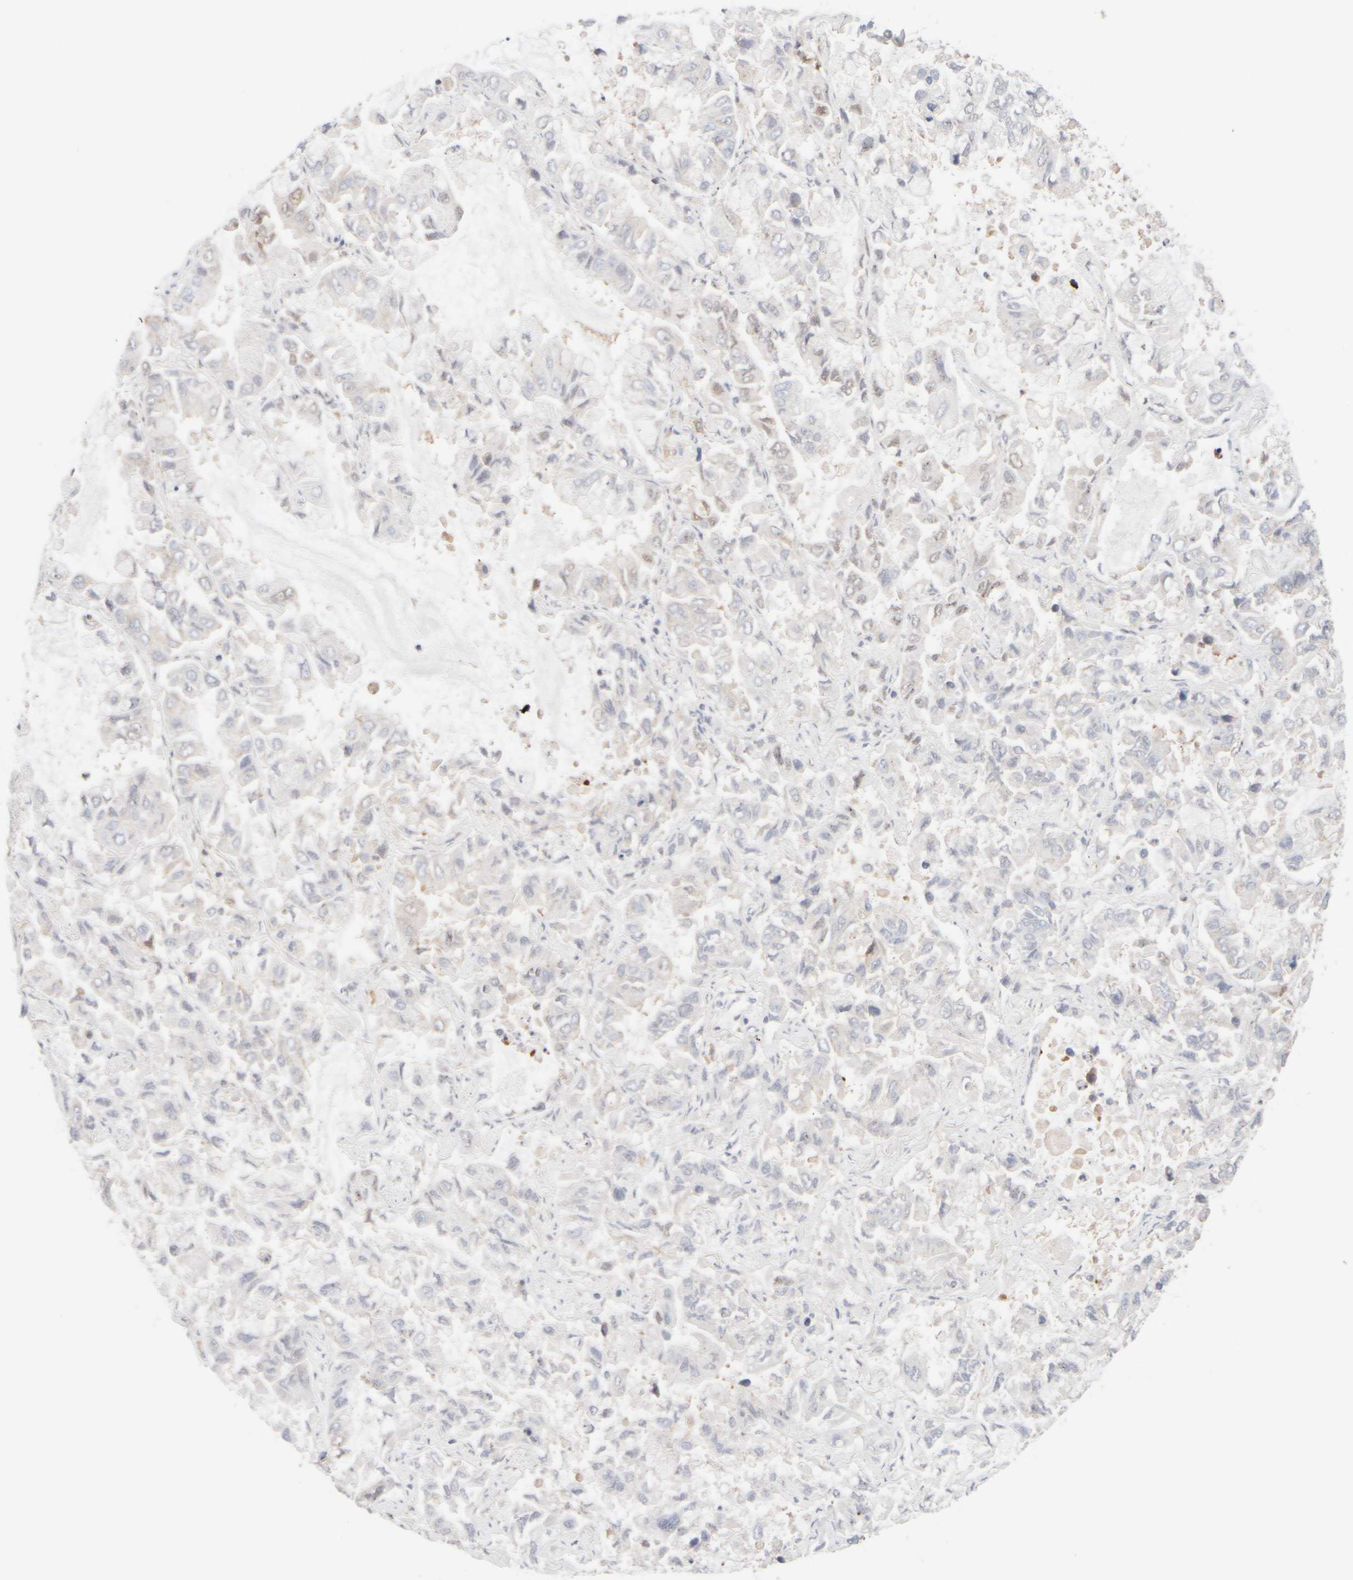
{"staining": {"intensity": "negative", "quantity": "none", "location": "none"}, "tissue": "lung cancer", "cell_type": "Tumor cells", "image_type": "cancer", "snomed": [{"axis": "morphology", "description": "Adenocarcinoma, NOS"}, {"axis": "topography", "description": "Lung"}], "caption": "An image of human lung cancer is negative for staining in tumor cells. (DAB immunohistochemistry (IHC) visualized using brightfield microscopy, high magnification).", "gene": "RABEP1", "patient": {"sex": "male", "age": 64}}